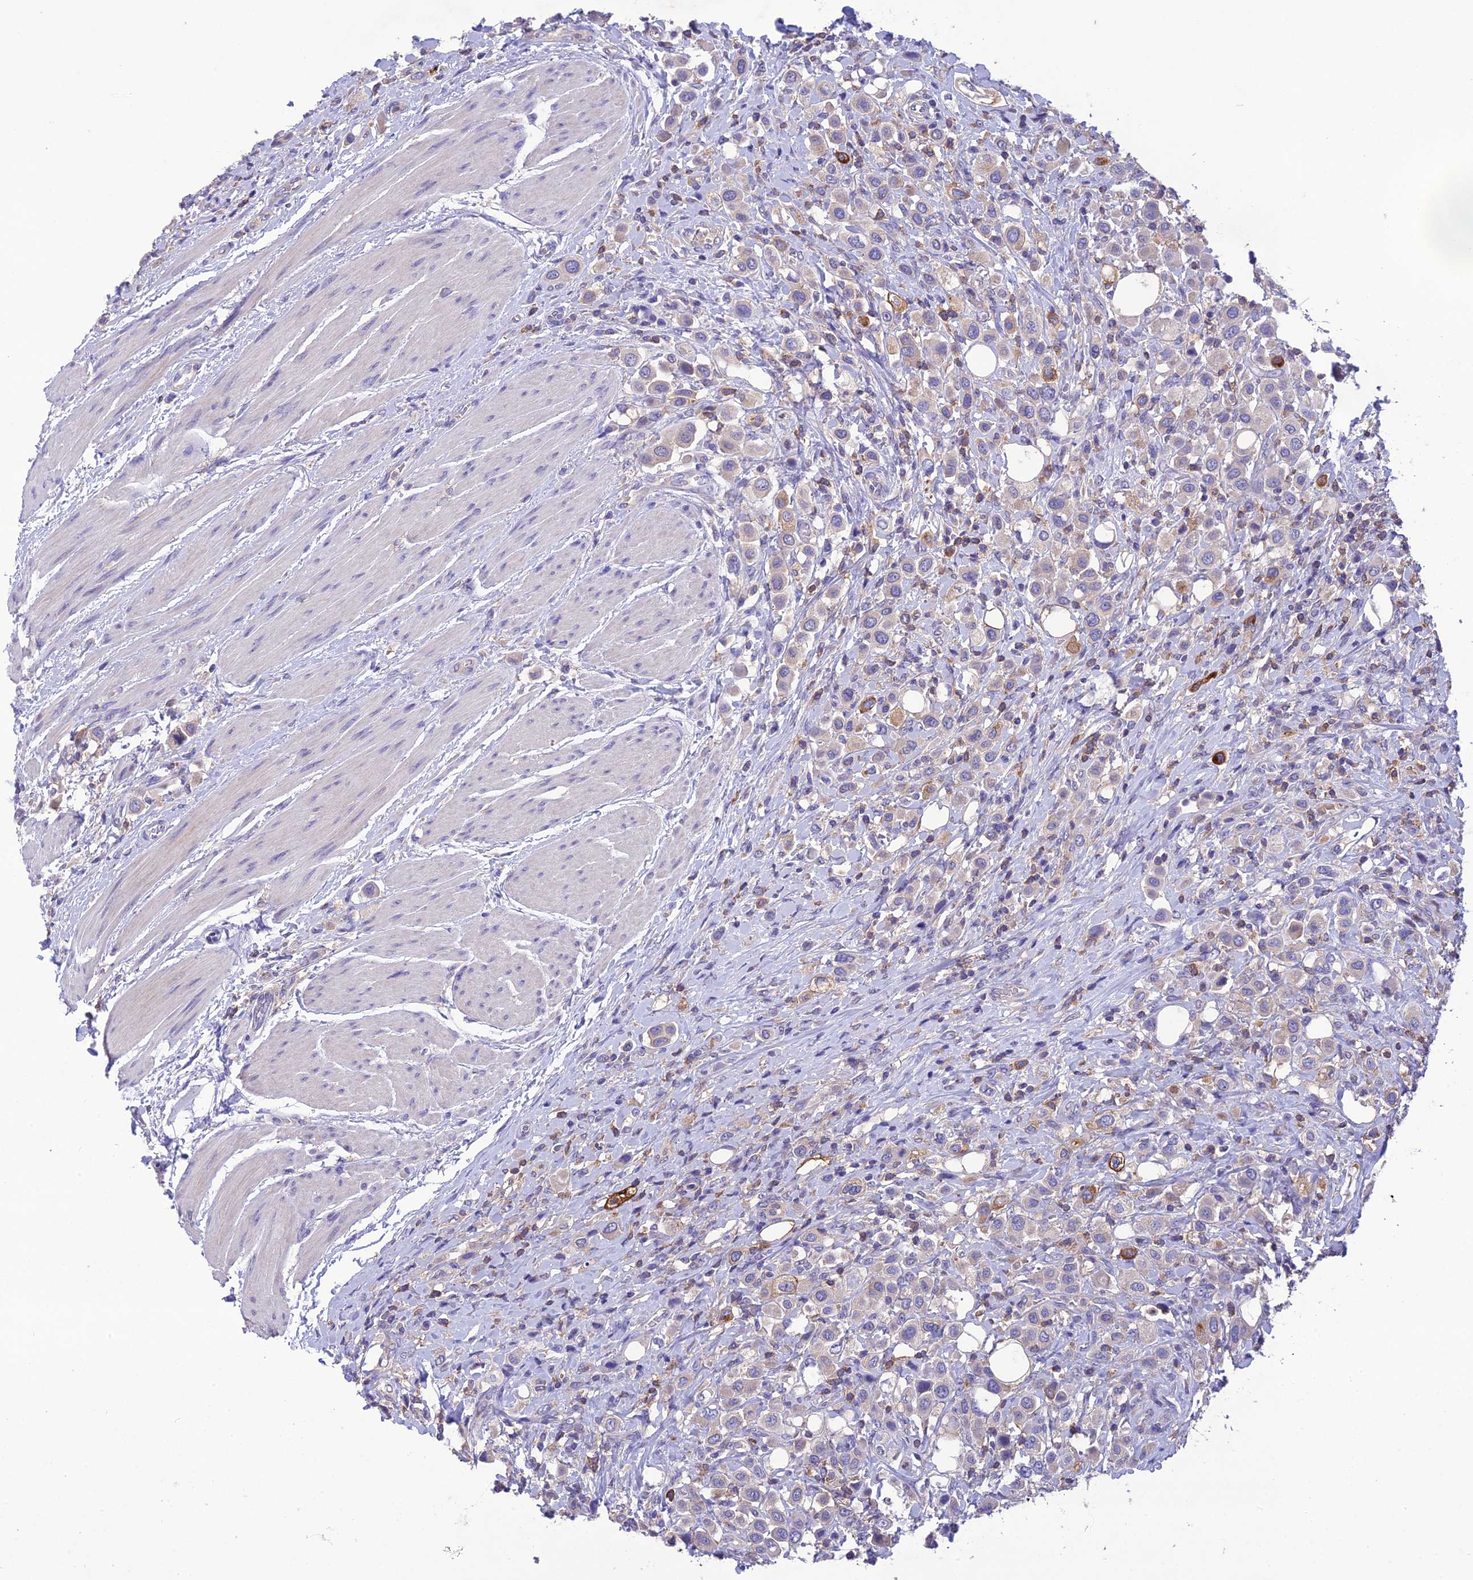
{"staining": {"intensity": "moderate", "quantity": "<25%", "location": "cytoplasmic/membranous"}, "tissue": "urothelial cancer", "cell_type": "Tumor cells", "image_type": "cancer", "snomed": [{"axis": "morphology", "description": "Urothelial carcinoma, High grade"}, {"axis": "topography", "description": "Urinary bladder"}], "caption": "Protein analysis of urothelial carcinoma (high-grade) tissue reveals moderate cytoplasmic/membranous positivity in about <25% of tumor cells. Using DAB (3,3'-diaminobenzidine) (brown) and hematoxylin (blue) stains, captured at high magnification using brightfield microscopy.", "gene": "SNX24", "patient": {"sex": "male", "age": 50}}